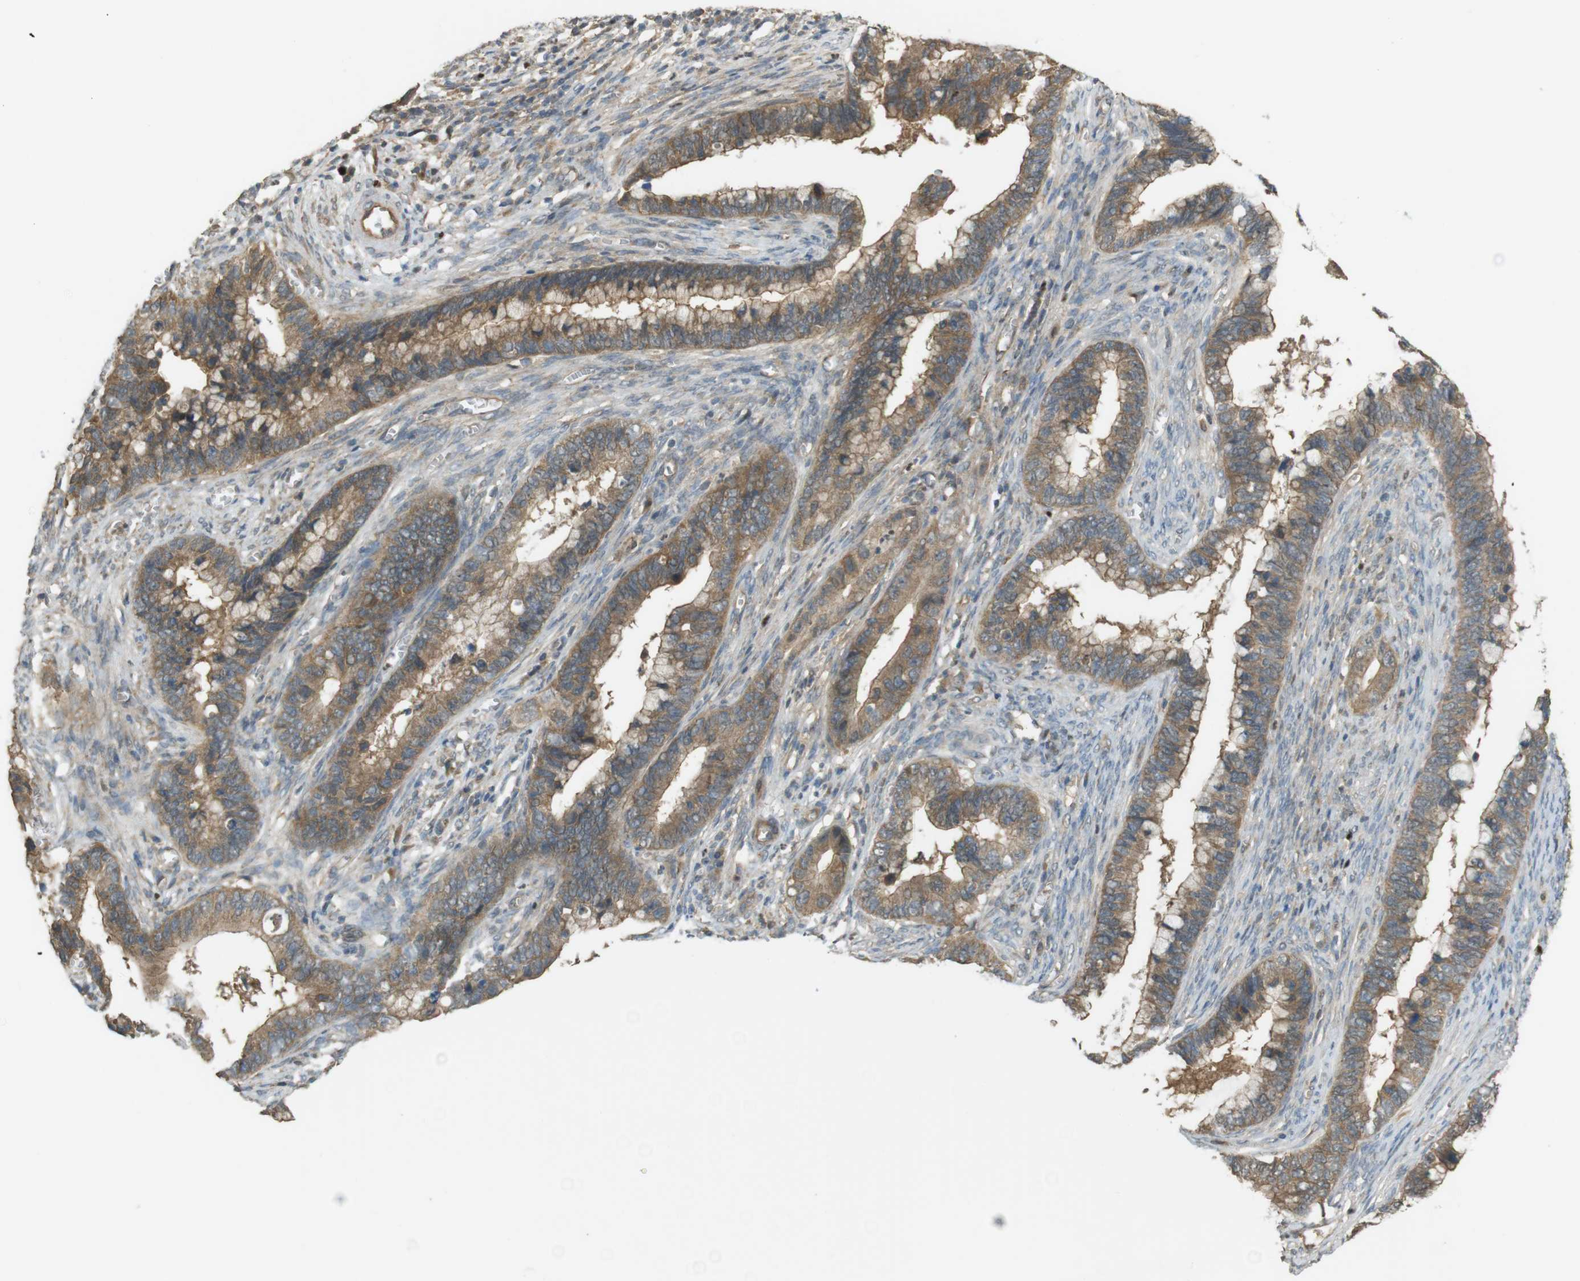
{"staining": {"intensity": "moderate", "quantity": ">75%", "location": "cytoplasmic/membranous"}, "tissue": "cervical cancer", "cell_type": "Tumor cells", "image_type": "cancer", "snomed": [{"axis": "morphology", "description": "Adenocarcinoma, NOS"}, {"axis": "topography", "description": "Cervix"}], "caption": "Protein positivity by IHC displays moderate cytoplasmic/membranous positivity in approximately >75% of tumor cells in adenocarcinoma (cervical). (Stains: DAB in brown, nuclei in blue, Microscopy: brightfield microscopy at high magnification).", "gene": "ZDHHC20", "patient": {"sex": "female", "age": 44}}